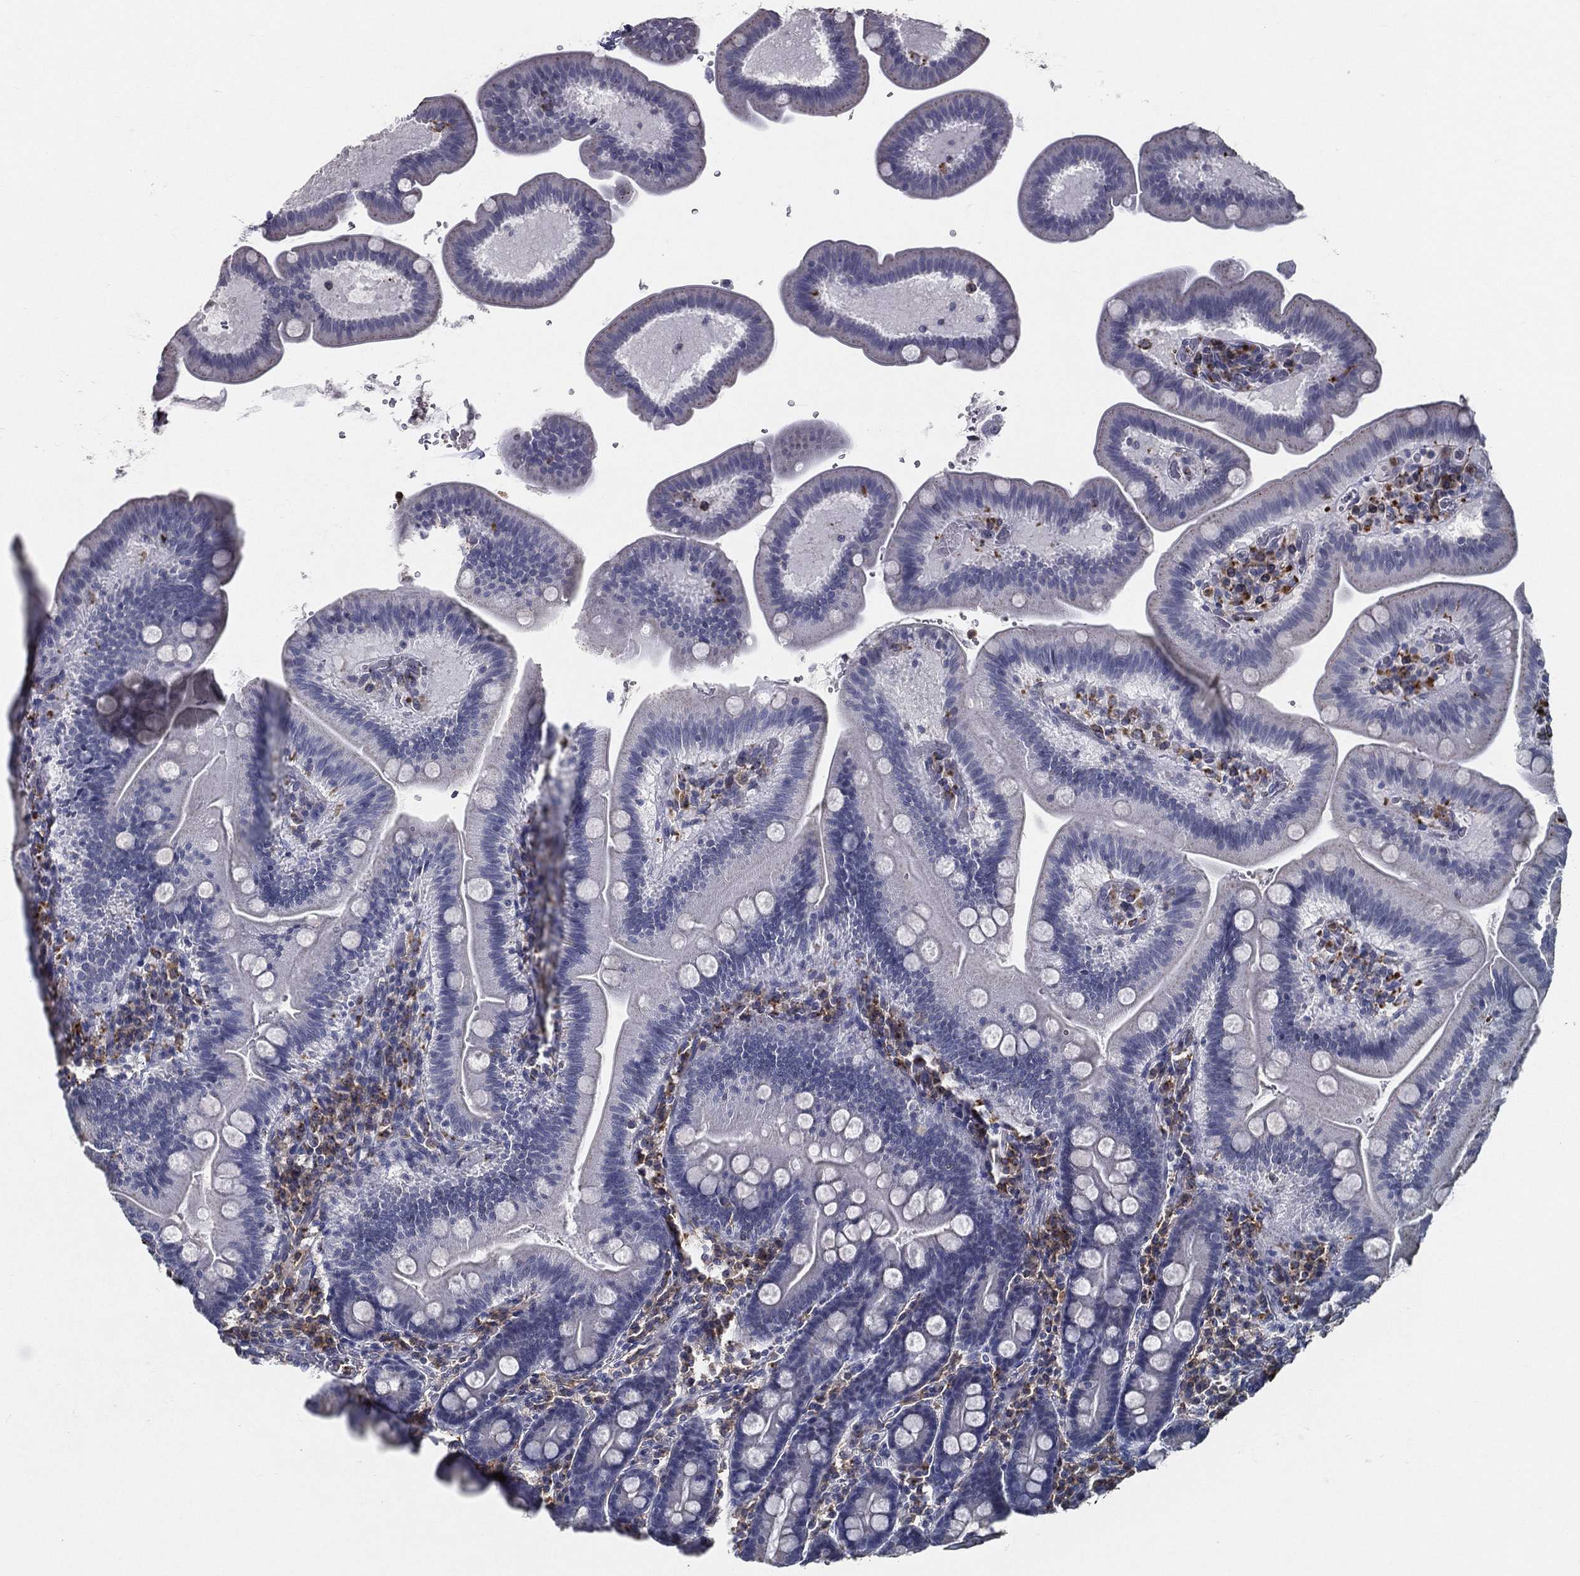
{"staining": {"intensity": "negative", "quantity": "none", "location": "none"}, "tissue": "duodenum", "cell_type": "Glandular cells", "image_type": "normal", "snomed": [{"axis": "morphology", "description": "Normal tissue, NOS"}, {"axis": "topography", "description": "Duodenum"}], "caption": "Duodenum was stained to show a protein in brown. There is no significant expression in glandular cells. (Immunohistochemistry (ihc), brightfield microscopy, high magnification).", "gene": "EVI2B", "patient": {"sex": "male", "age": 59}}